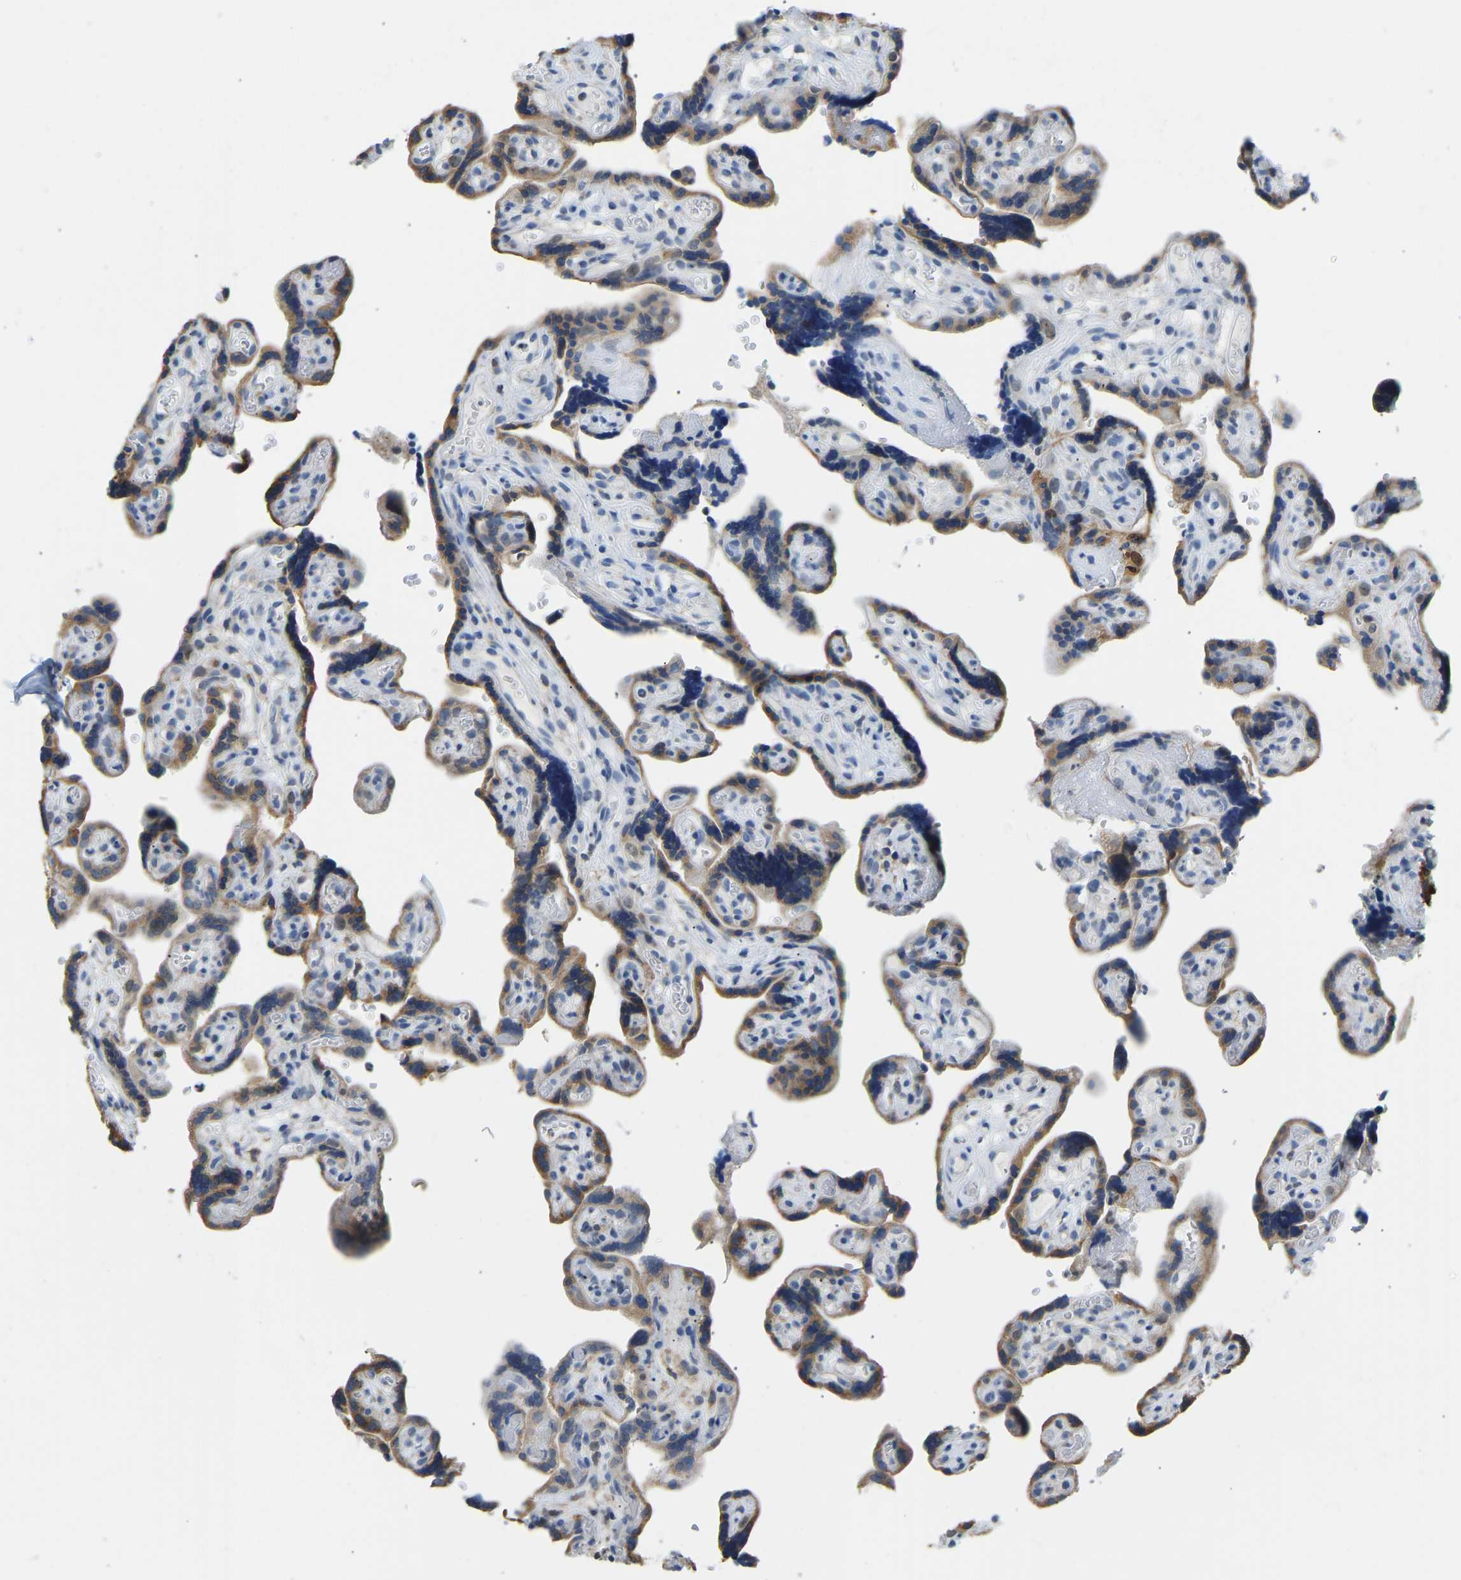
{"staining": {"intensity": "moderate", "quantity": "25%-75%", "location": "cytoplasmic/membranous"}, "tissue": "placenta", "cell_type": "Decidual cells", "image_type": "normal", "snomed": [{"axis": "morphology", "description": "Normal tissue, NOS"}, {"axis": "topography", "description": "Placenta"}], "caption": "Immunohistochemical staining of normal placenta demonstrates 25%-75% levels of moderate cytoplasmic/membranous protein expression in approximately 25%-75% of decidual cells. The staining was performed using DAB (3,3'-diaminobenzidine), with brown indicating positive protein expression. Nuclei are stained blue with hematoxylin.", "gene": "VRK1", "patient": {"sex": "female", "age": 30}}